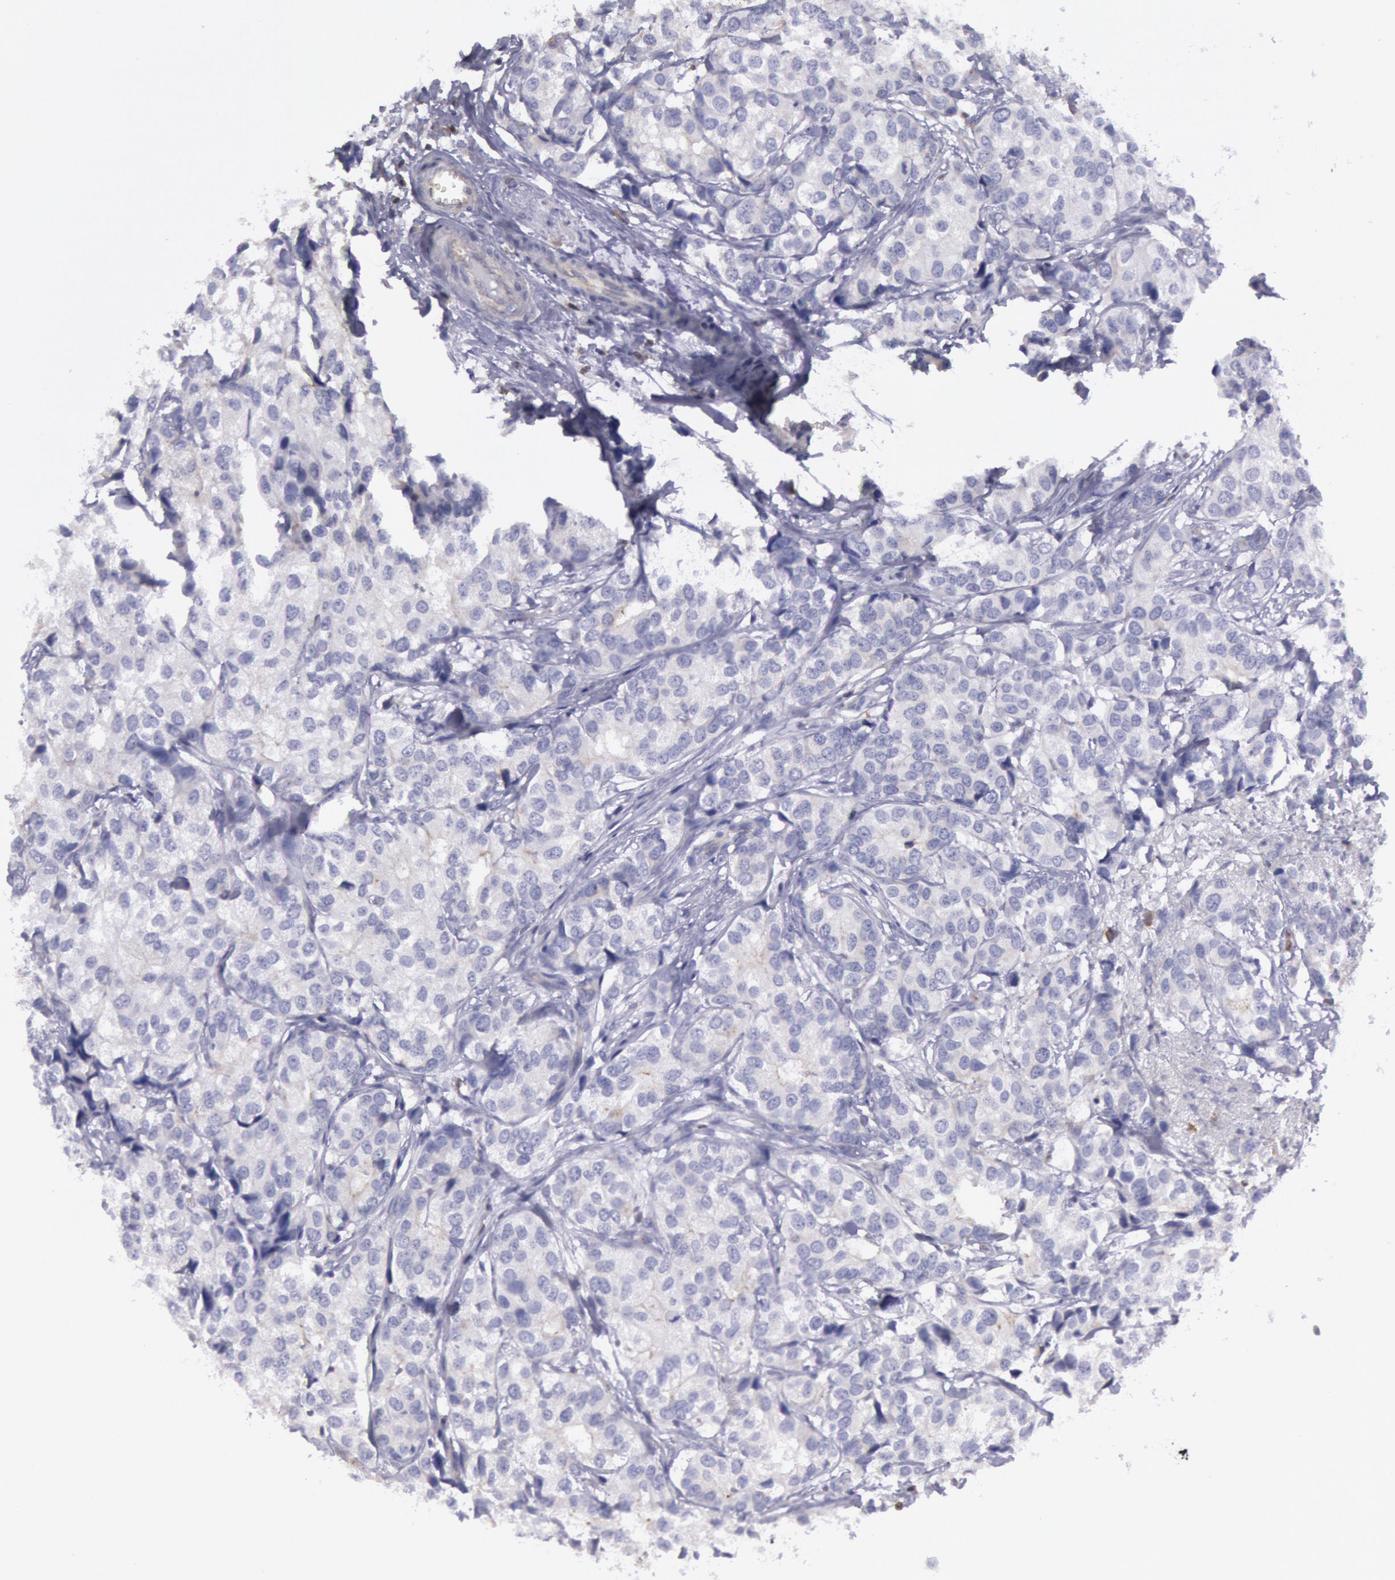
{"staining": {"intensity": "negative", "quantity": "none", "location": "none"}, "tissue": "breast cancer", "cell_type": "Tumor cells", "image_type": "cancer", "snomed": [{"axis": "morphology", "description": "Duct carcinoma"}, {"axis": "topography", "description": "Breast"}], "caption": "A high-resolution histopathology image shows immunohistochemistry (IHC) staining of breast cancer, which shows no significant positivity in tumor cells. Brightfield microscopy of IHC stained with DAB (brown) and hematoxylin (blue), captured at high magnification.", "gene": "RAB27A", "patient": {"sex": "female", "age": 68}}